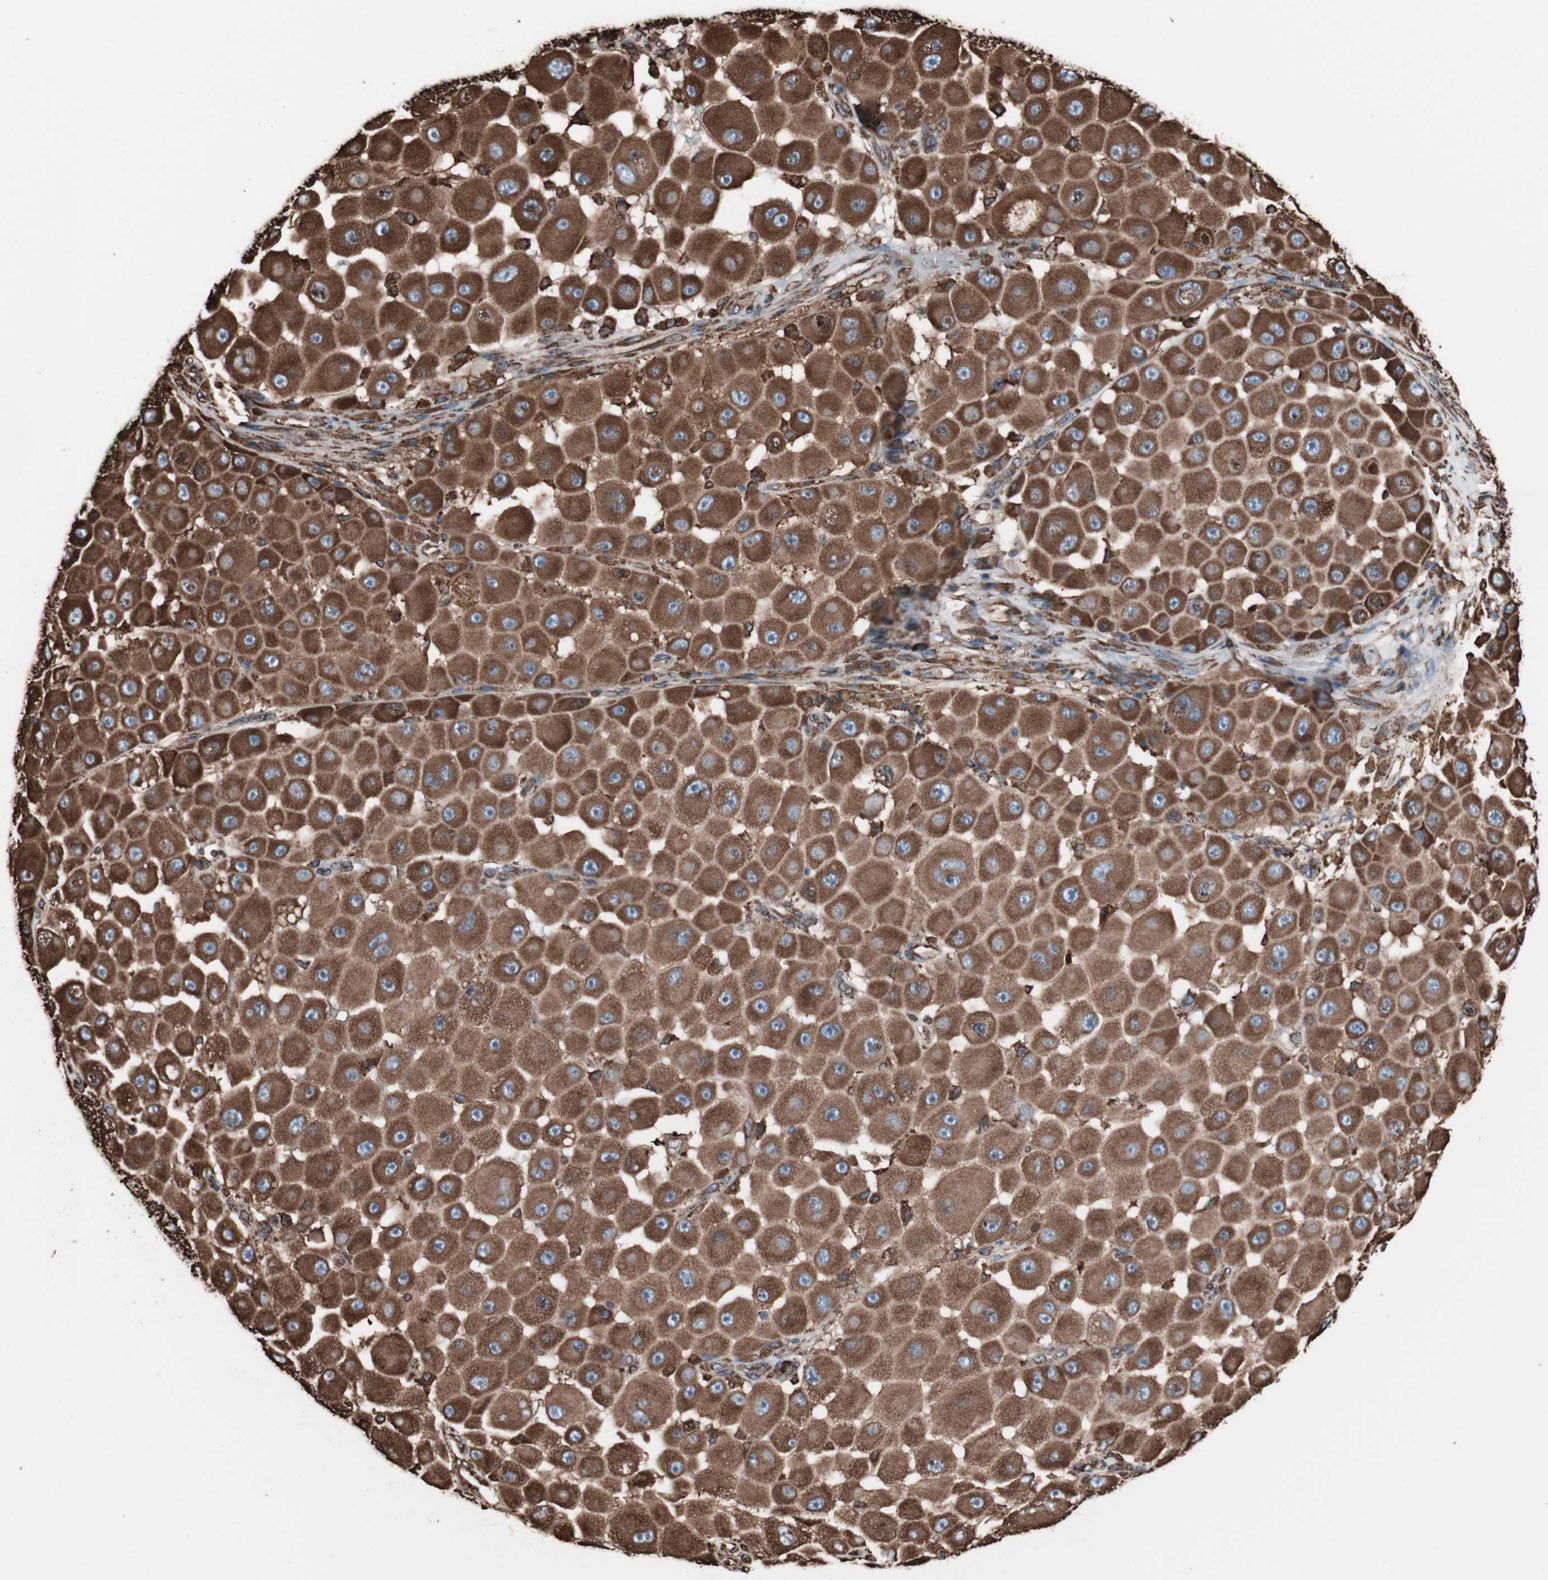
{"staining": {"intensity": "strong", "quantity": ">75%", "location": "cytoplasmic/membranous"}, "tissue": "melanoma", "cell_type": "Tumor cells", "image_type": "cancer", "snomed": [{"axis": "morphology", "description": "Malignant melanoma, NOS"}, {"axis": "topography", "description": "Skin"}], "caption": "Human malignant melanoma stained with a protein marker demonstrates strong staining in tumor cells.", "gene": "HSP90B1", "patient": {"sex": "female", "age": 81}}